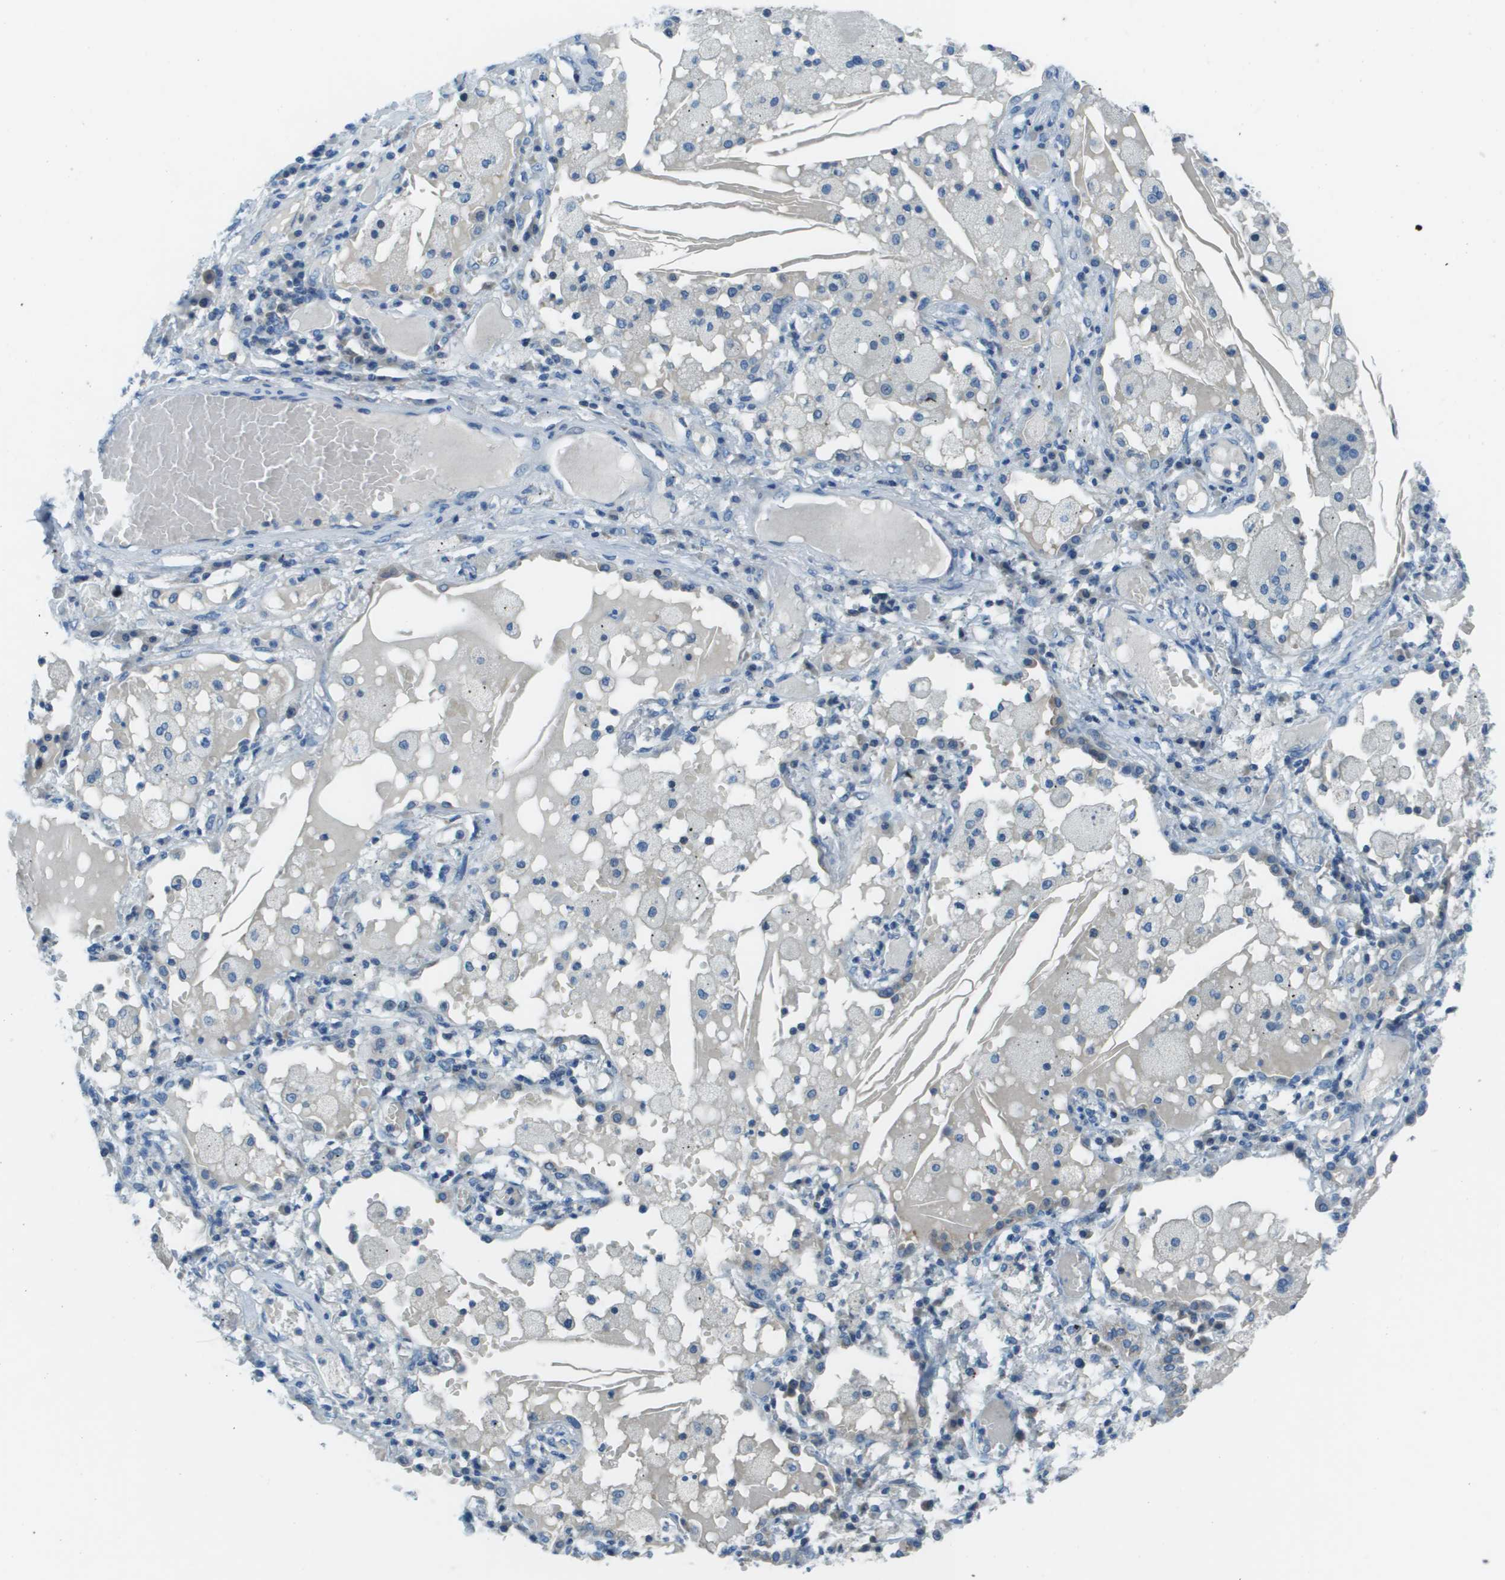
{"staining": {"intensity": "negative", "quantity": "none", "location": "none"}, "tissue": "lung cancer", "cell_type": "Tumor cells", "image_type": "cancer", "snomed": [{"axis": "morphology", "description": "Squamous cell carcinoma, NOS"}, {"axis": "topography", "description": "Lung"}], "caption": "The IHC image has no significant staining in tumor cells of lung cancer (squamous cell carcinoma) tissue. Nuclei are stained in blue.", "gene": "STIP1", "patient": {"sex": "male", "age": 71}}